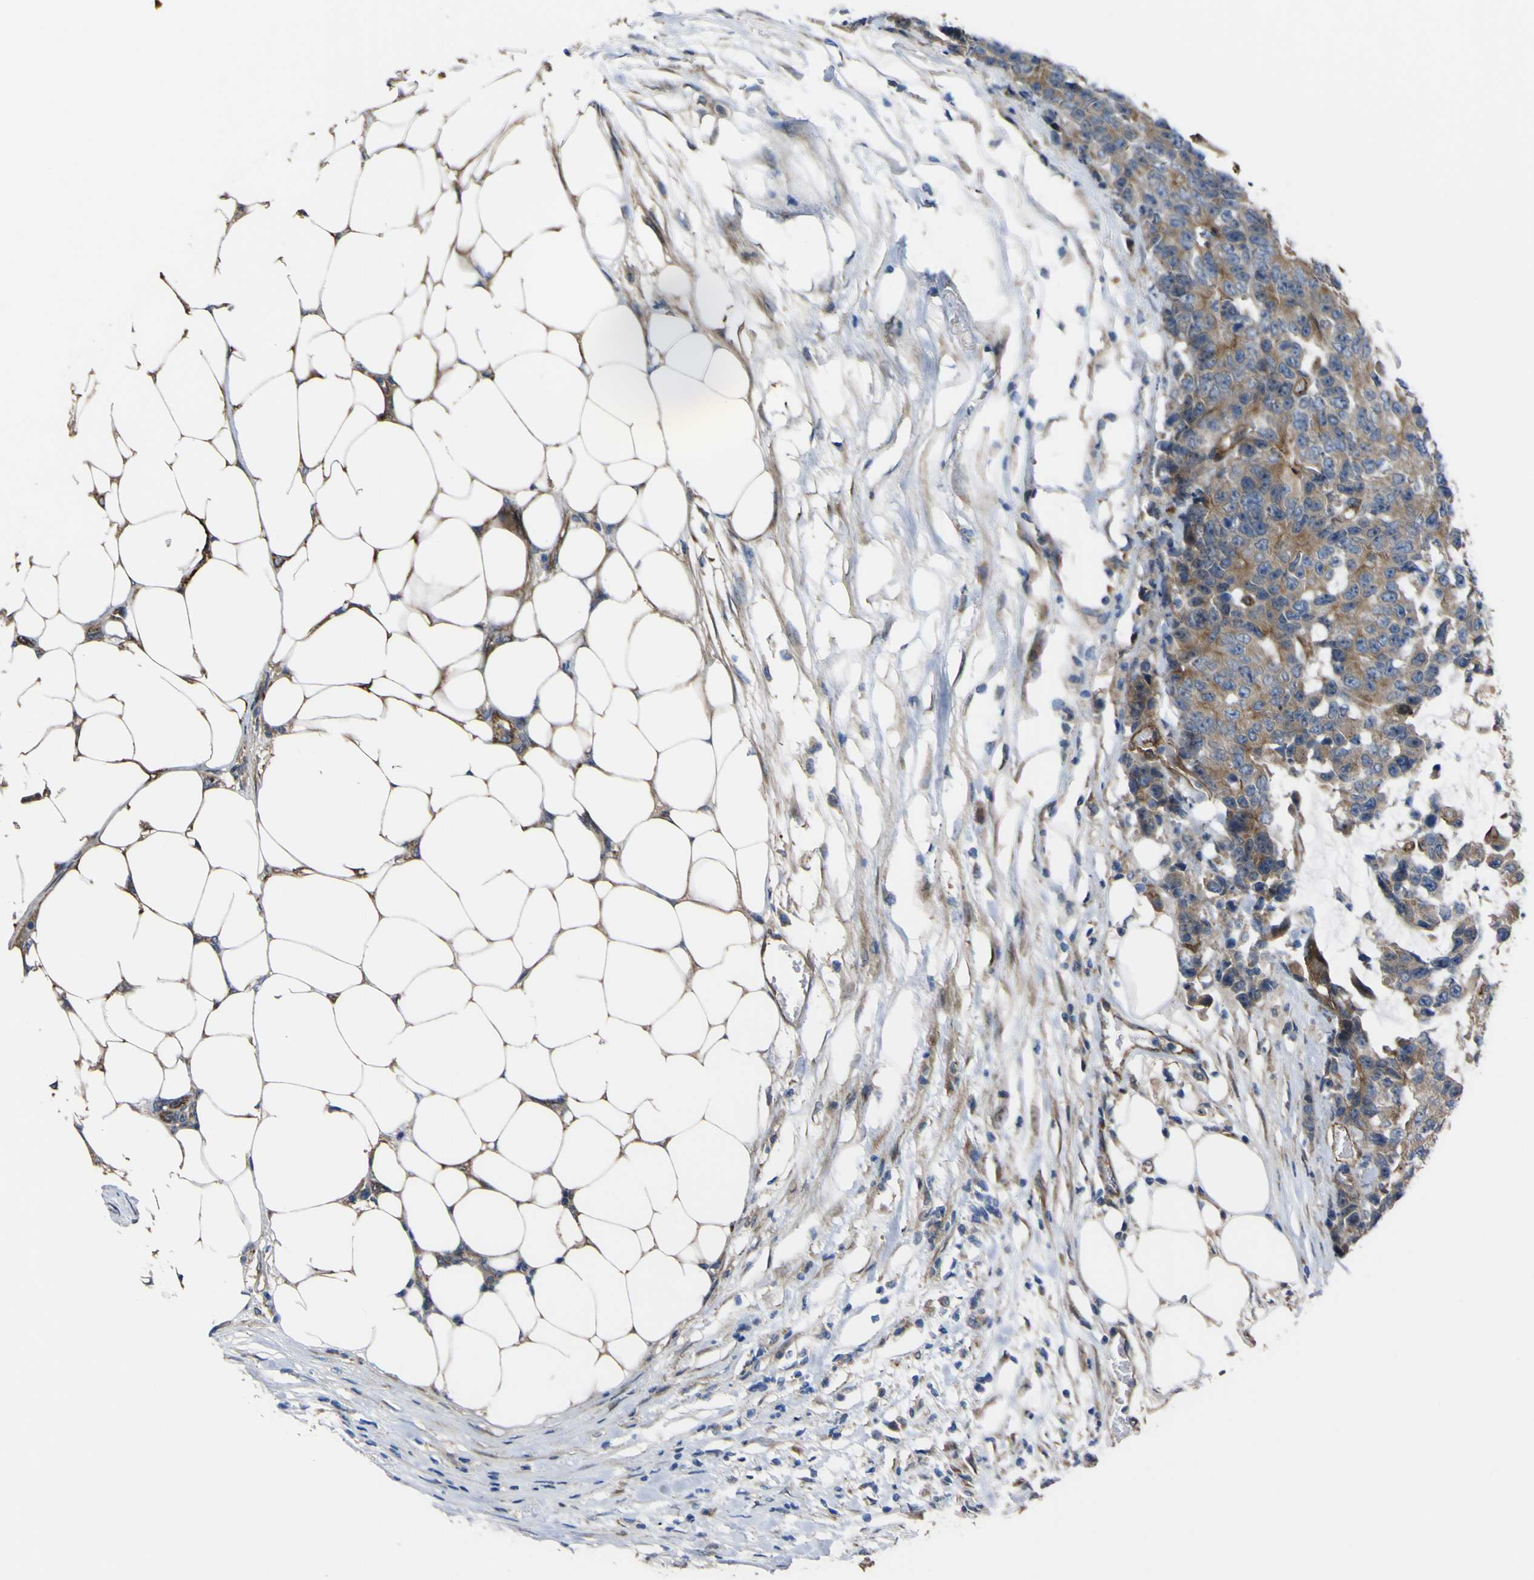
{"staining": {"intensity": "moderate", "quantity": "25%-75%", "location": "cytoplasmic/membranous"}, "tissue": "colorectal cancer", "cell_type": "Tumor cells", "image_type": "cancer", "snomed": [{"axis": "morphology", "description": "Adenocarcinoma, NOS"}, {"axis": "topography", "description": "Colon"}], "caption": "Brown immunohistochemical staining in adenocarcinoma (colorectal) shows moderate cytoplasmic/membranous staining in approximately 25%-75% of tumor cells. The protein of interest is shown in brown color, while the nuclei are stained blue.", "gene": "FBXO30", "patient": {"sex": "female", "age": 86}}